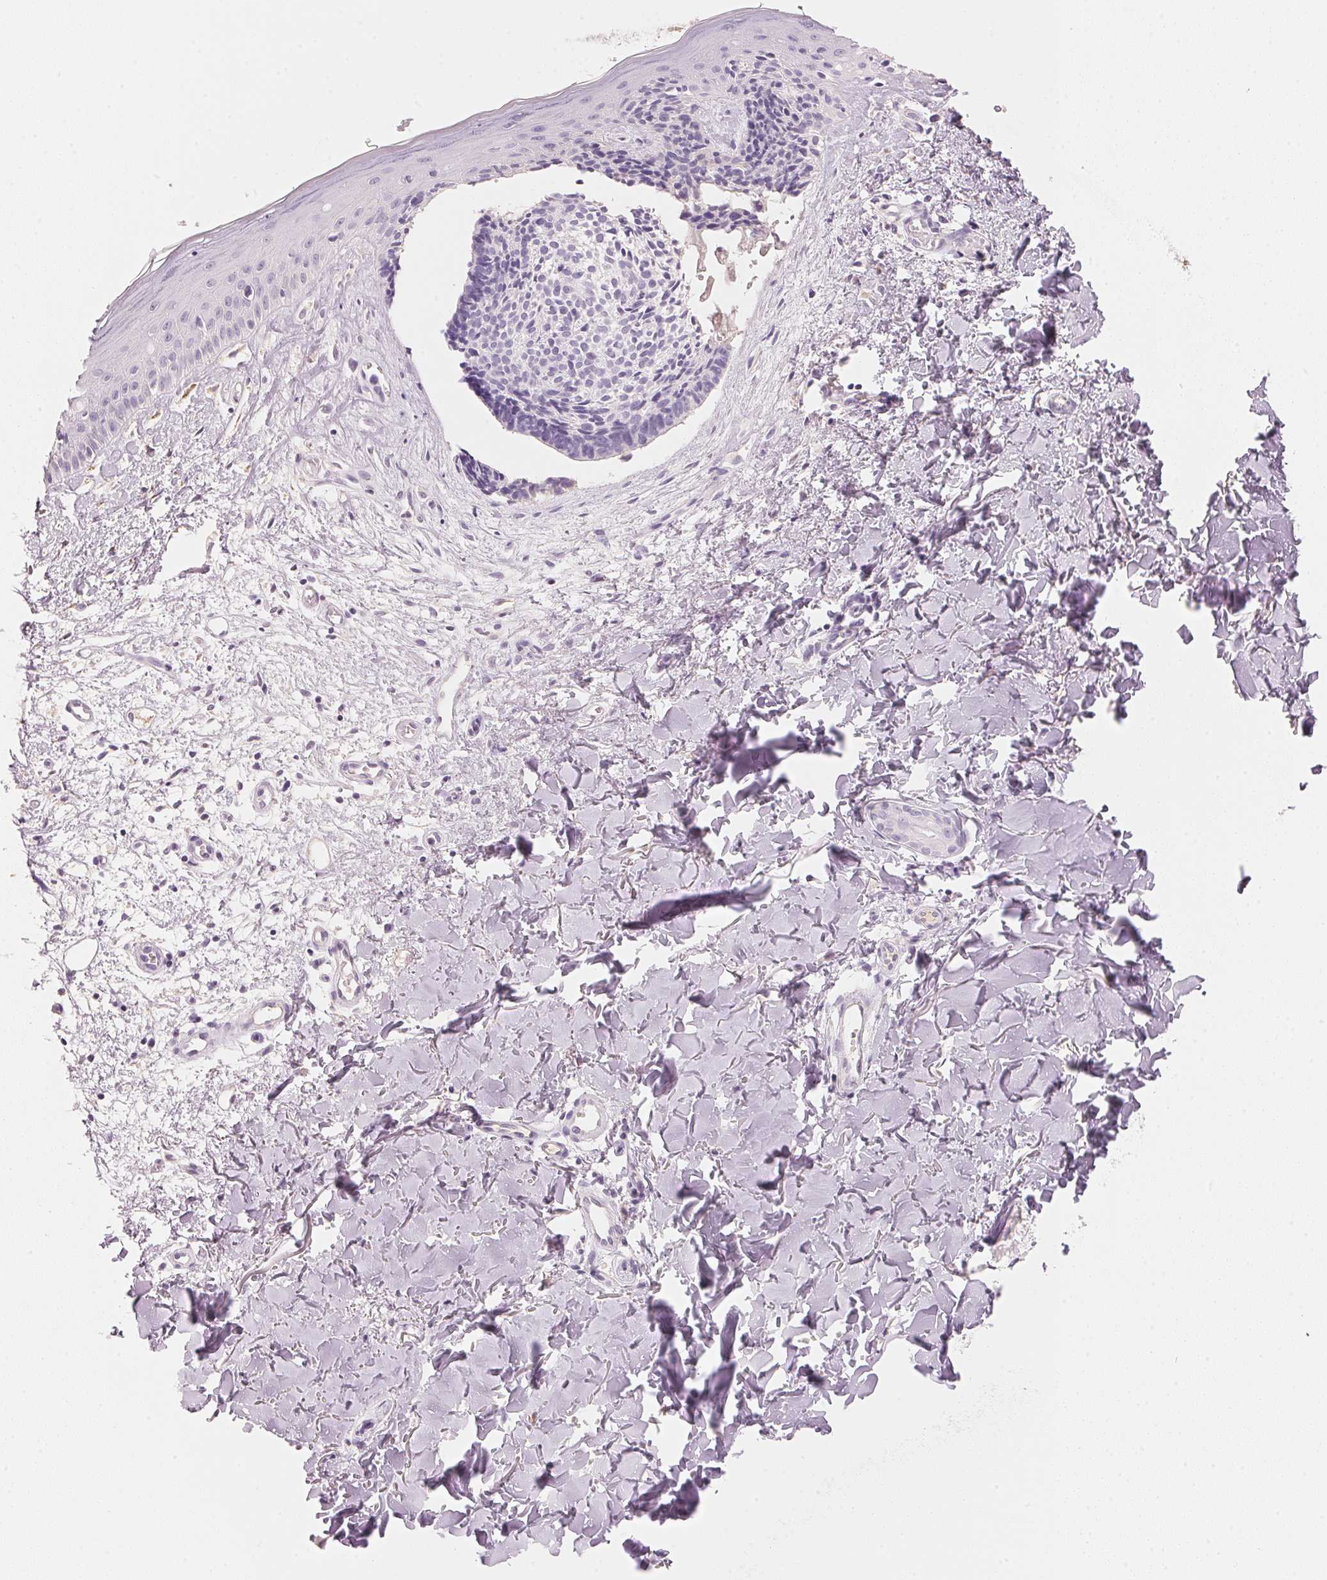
{"staining": {"intensity": "negative", "quantity": "none", "location": "none"}, "tissue": "skin cancer", "cell_type": "Tumor cells", "image_type": "cancer", "snomed": [{"axis": "morphology", "description": "Basal cell carcinoma"}, {"axis": "topography", "description": "Skin"}], "caption": "An immunohistochemistry (IHC) micrograph of basal cell carcinoma (skin) is shown. There is no staining in tumor cells of basal cell carcinoma (skin).", "gene": "HOXB13", "patient": {"sex": "male", "age": 51}}